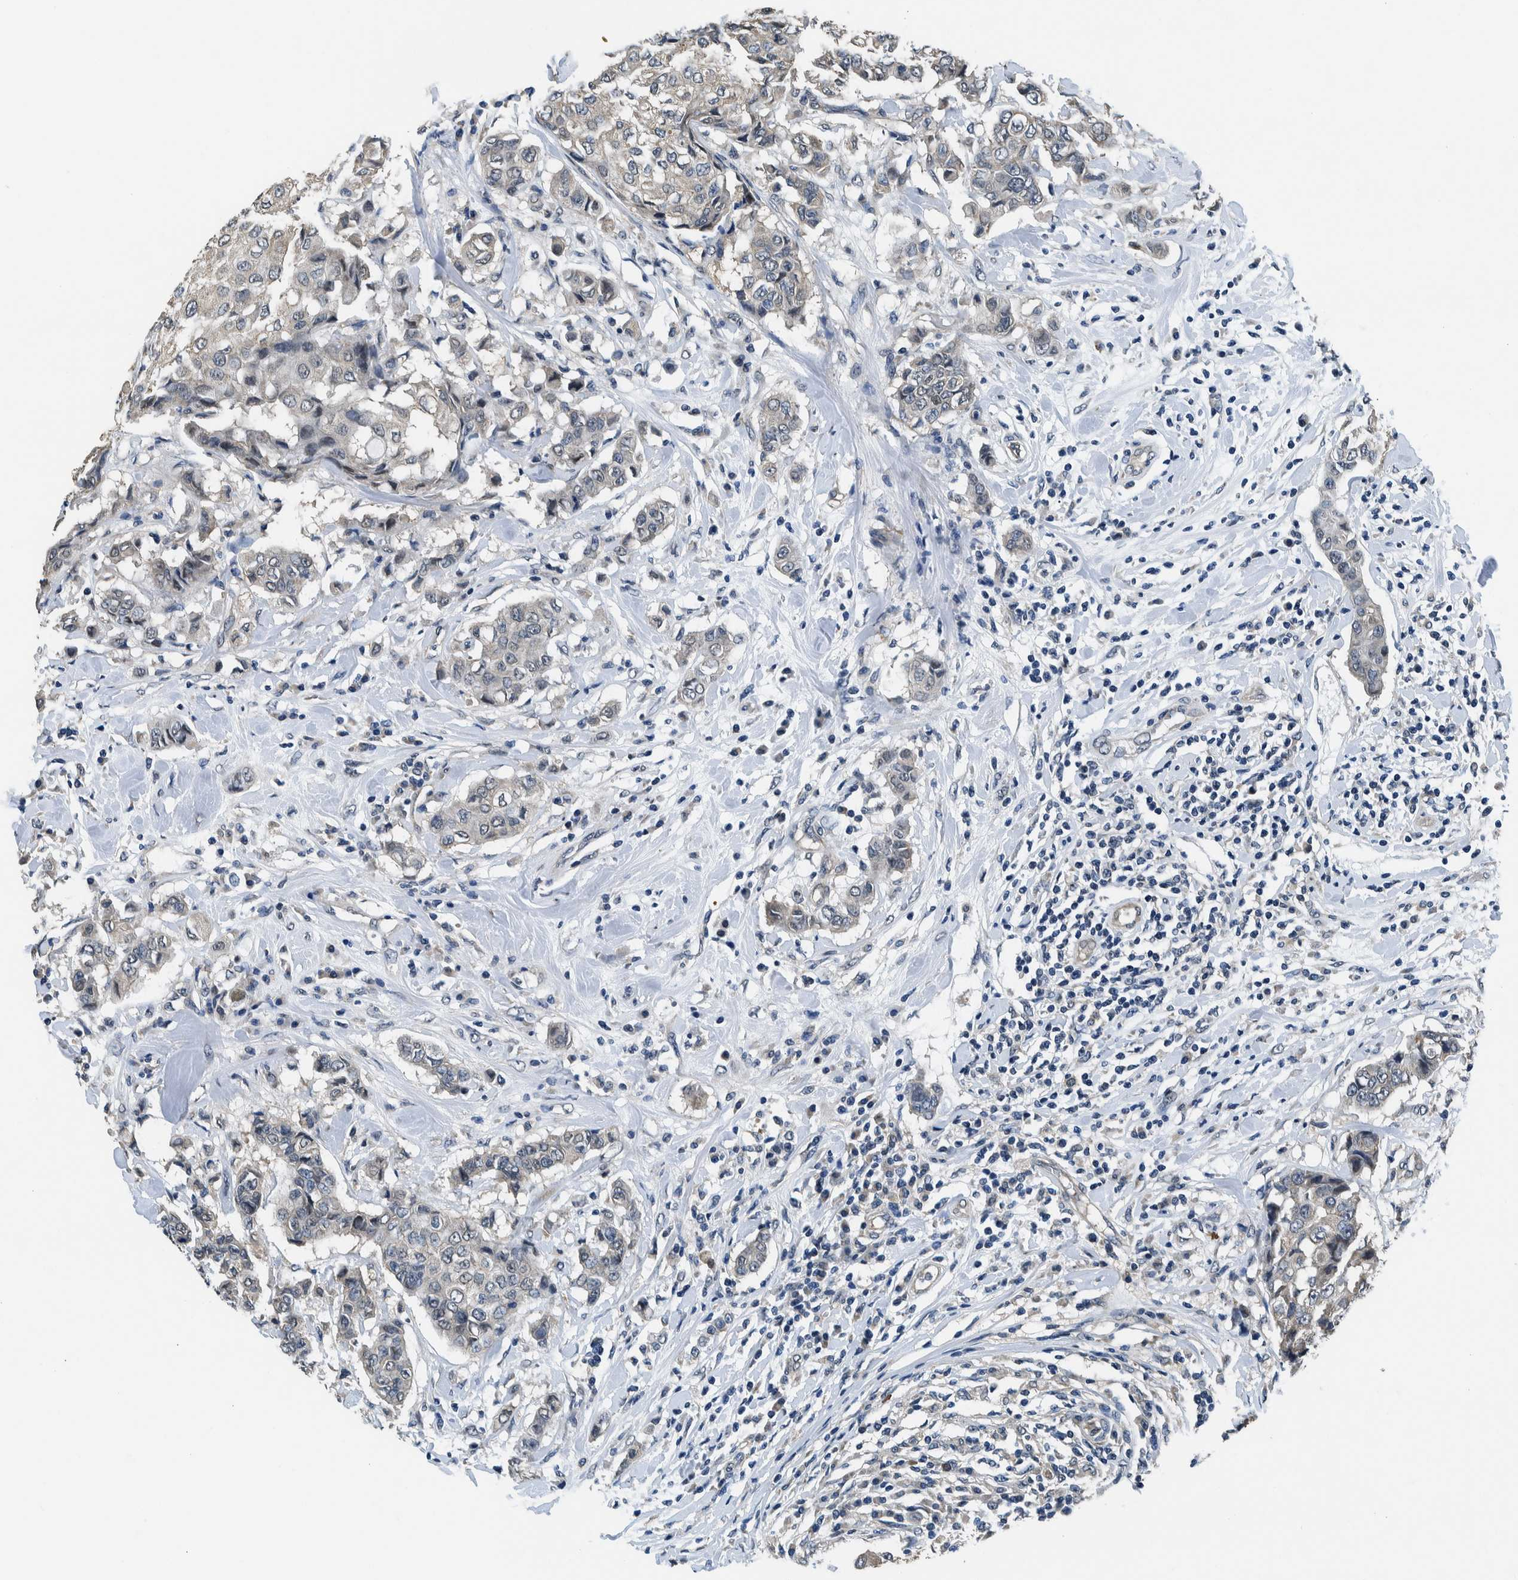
{"staining": {"intensity": "negative", "quantity": "none", "location": "none"}, "tissue": "breast cancer", "cell_type": "Tumor cells", "image_type": "cancer", "snomed": [{"axis": "morphology", "description": "Duct carcinoma"}, {"axis": "topography", "description": "Breast"}], "caption": "Human breast invasive ductal carcinoma stained for a protein using immunohistochemistry (IHC) shows no staining in tumor cells.", "gene": "NIBAN2", "patient": {"sex": "female", "age": 27}}